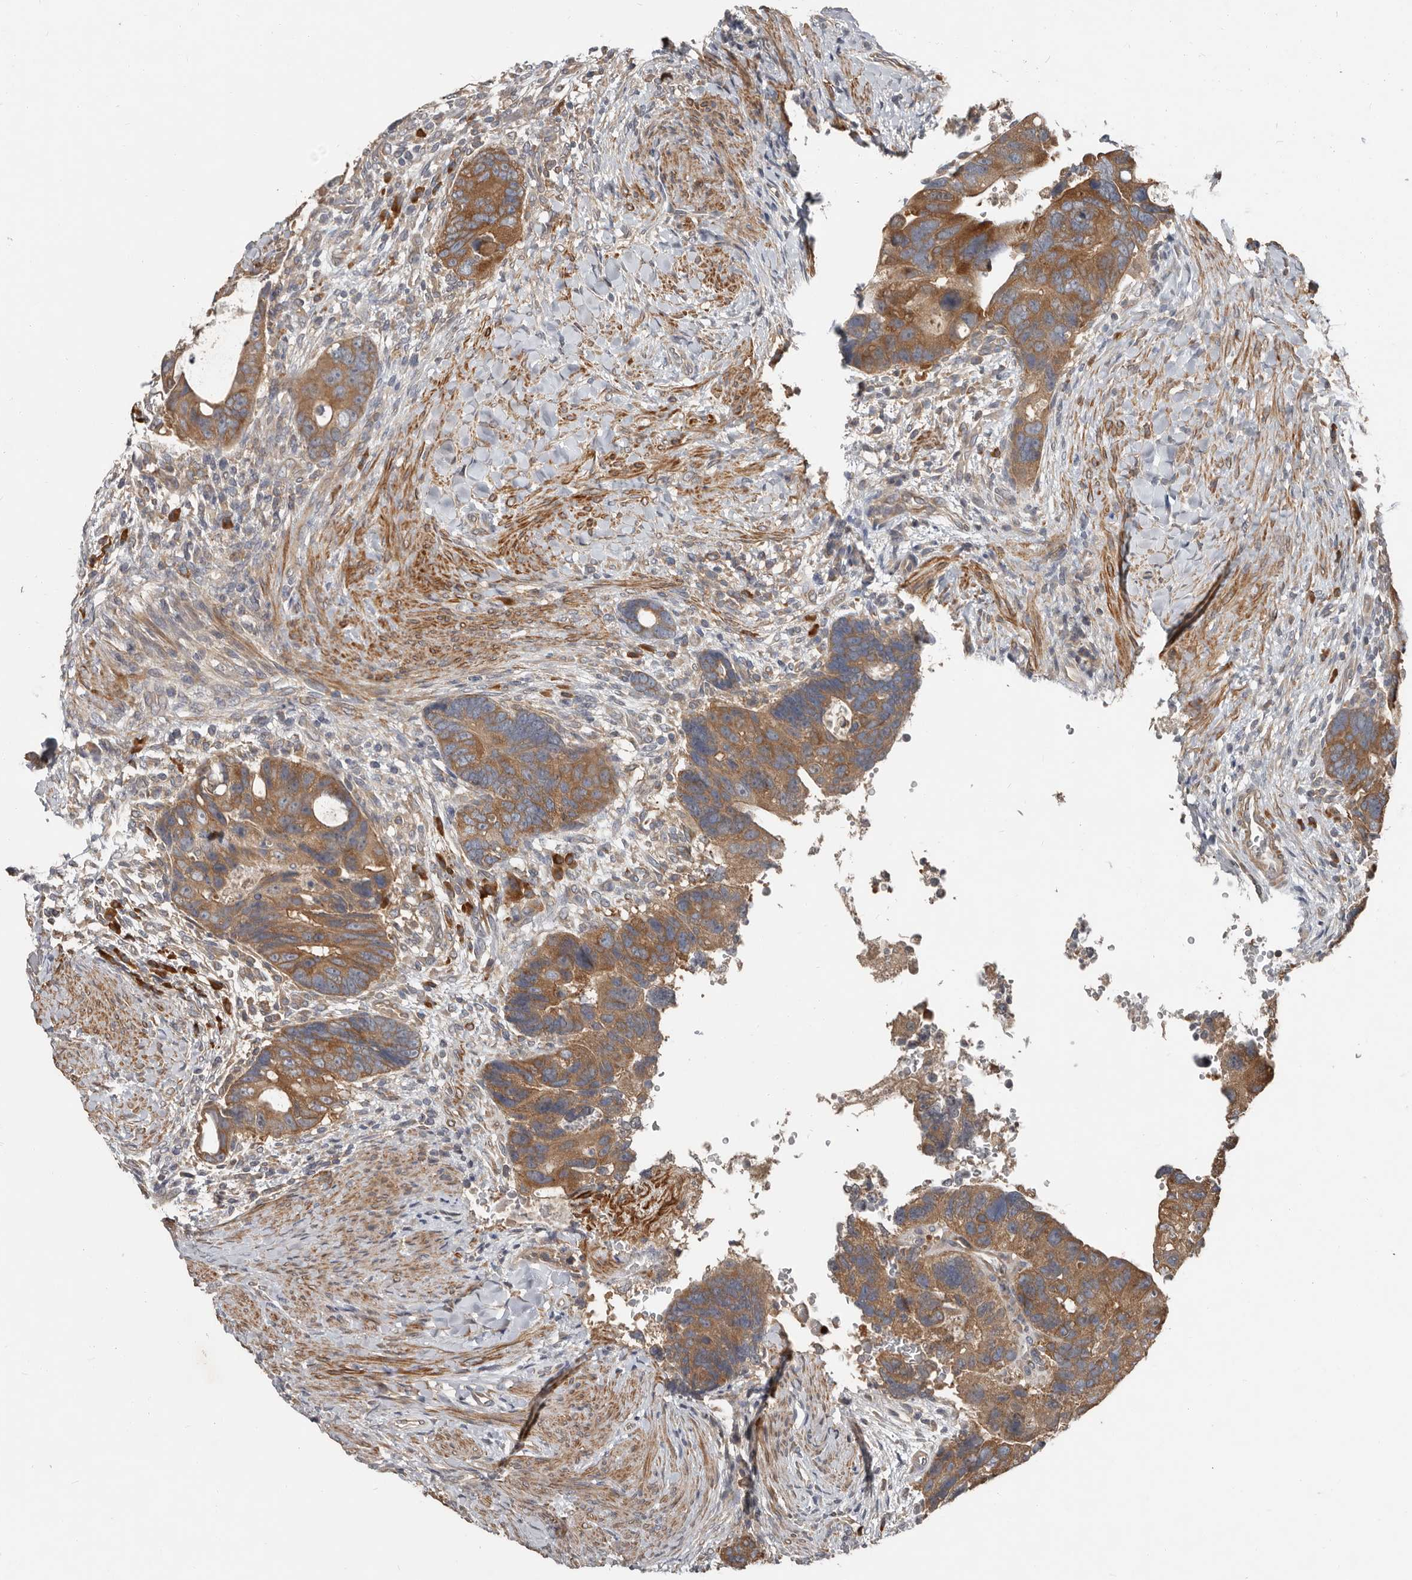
{"staining": {"intensity": "strong", "quantity": ">75%", "location": "cytoplasmic/membranous"}, "tissue": "colorectal cancer", "cell_type": "Tumor cells", "image_type": "cancer", "snomed": [{"axis": "morphology", "description": "Adenocarcinoma, NOS"}, {"axis": "topography", "description": "Rectum"}], "caption": "Tumor cells reveal high levels of strong cytoplasmic/membranous positivity in about >75% of cells in human adenocarcinoma (colorectal).", "gene": "AKNAD1", "patient": {"sex": "male", "age": 59}}